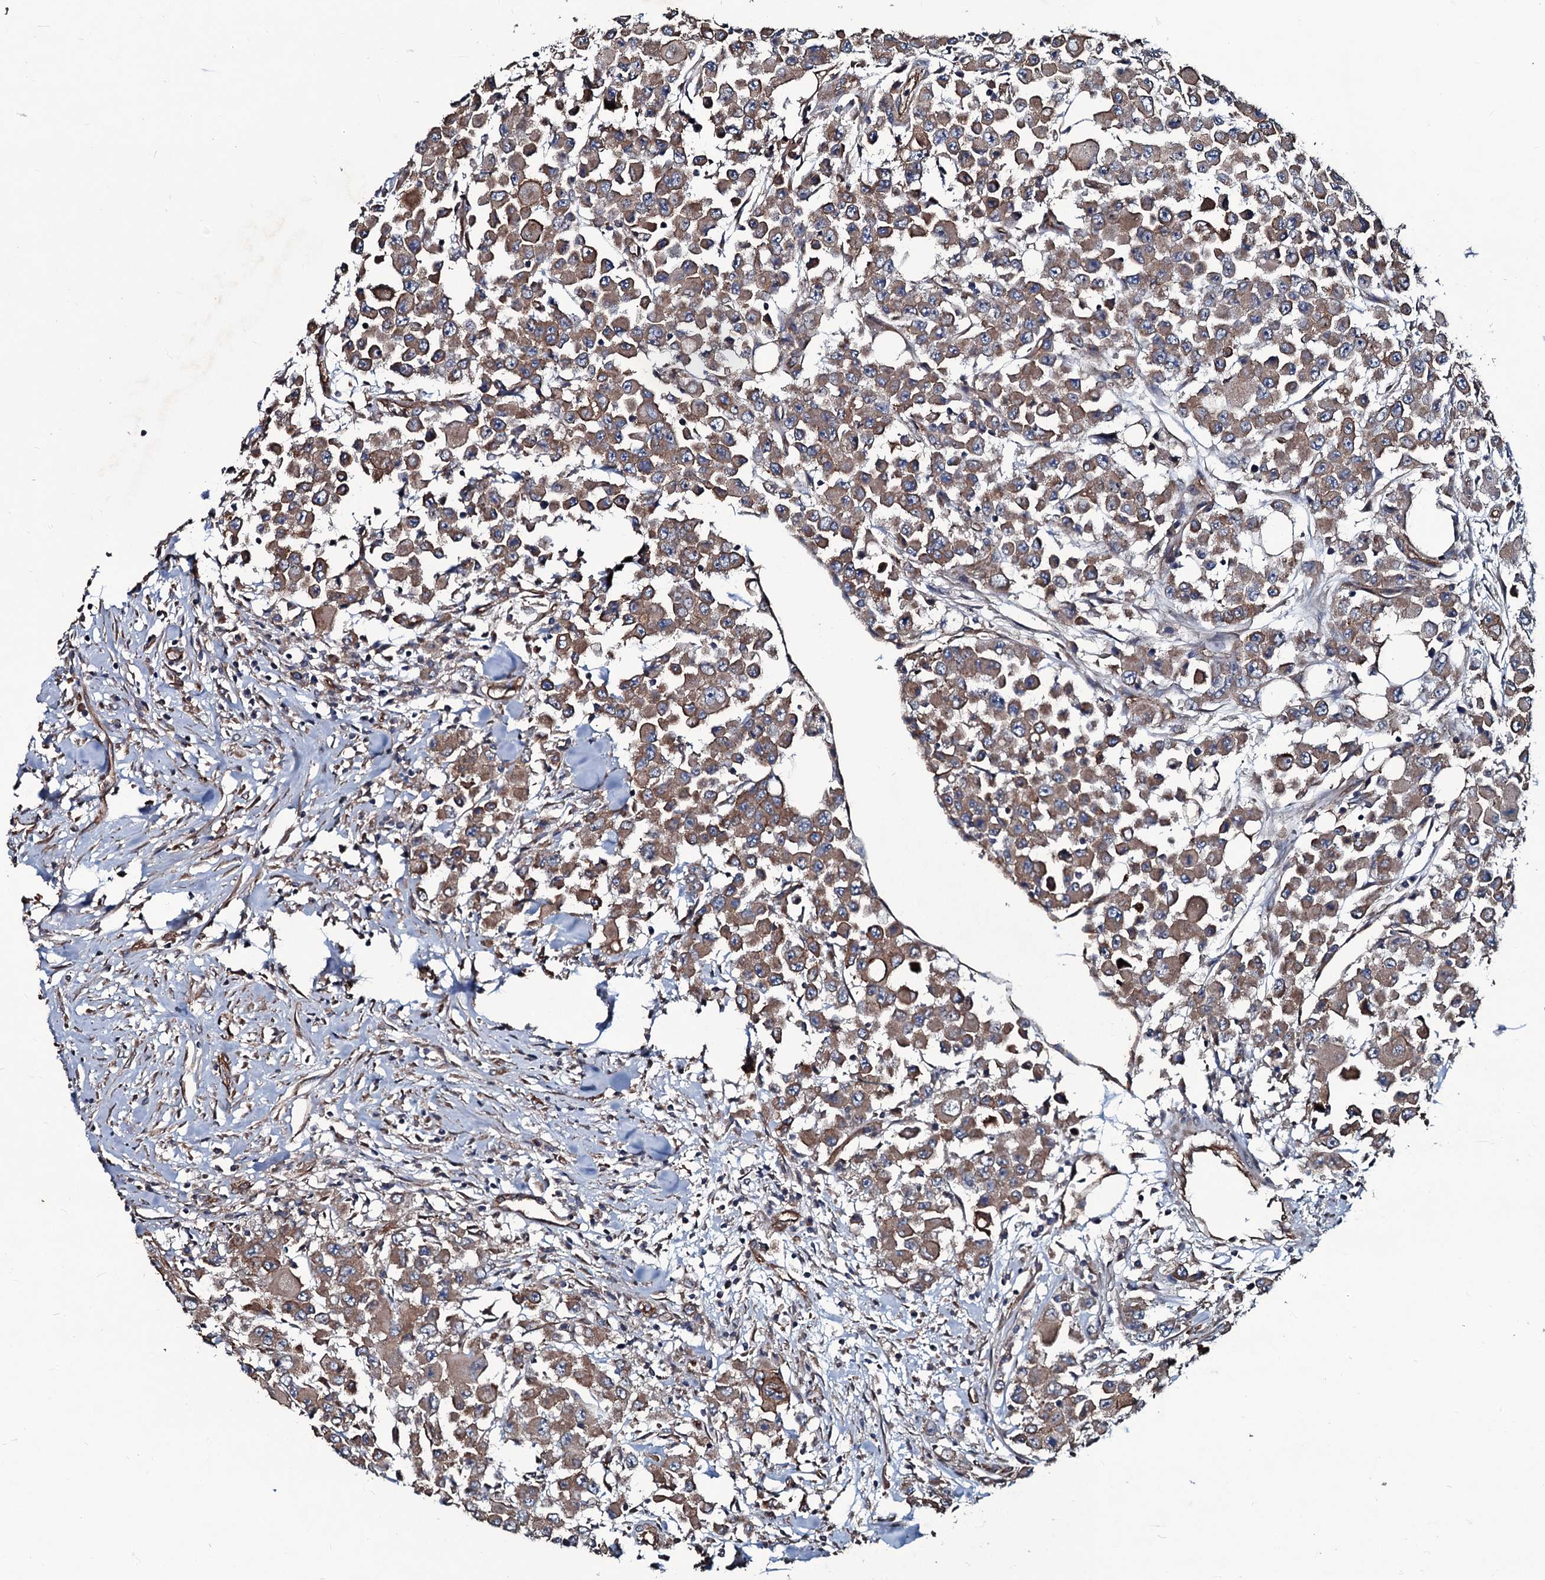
{"staining": {"intensity": "moderate", "quantity": ">75%", "location": "cytoplasmic/membranous"}, "tissue": "colorectal cancer", "cell_type": "Tumor cells", "image_type": "cancer", "snomed": [{"axis": "morphology", "description": "Adenocarcinoma, NOS"}, {"axis": "topography", "description": "Colon"}], "caption": "Human colorectal adenocarcinoma stained with a protein marker demonstrates moderate staining in tumor cells.", "gene": "DMAC2", "patient": {"sex": "male", "age": 51}}